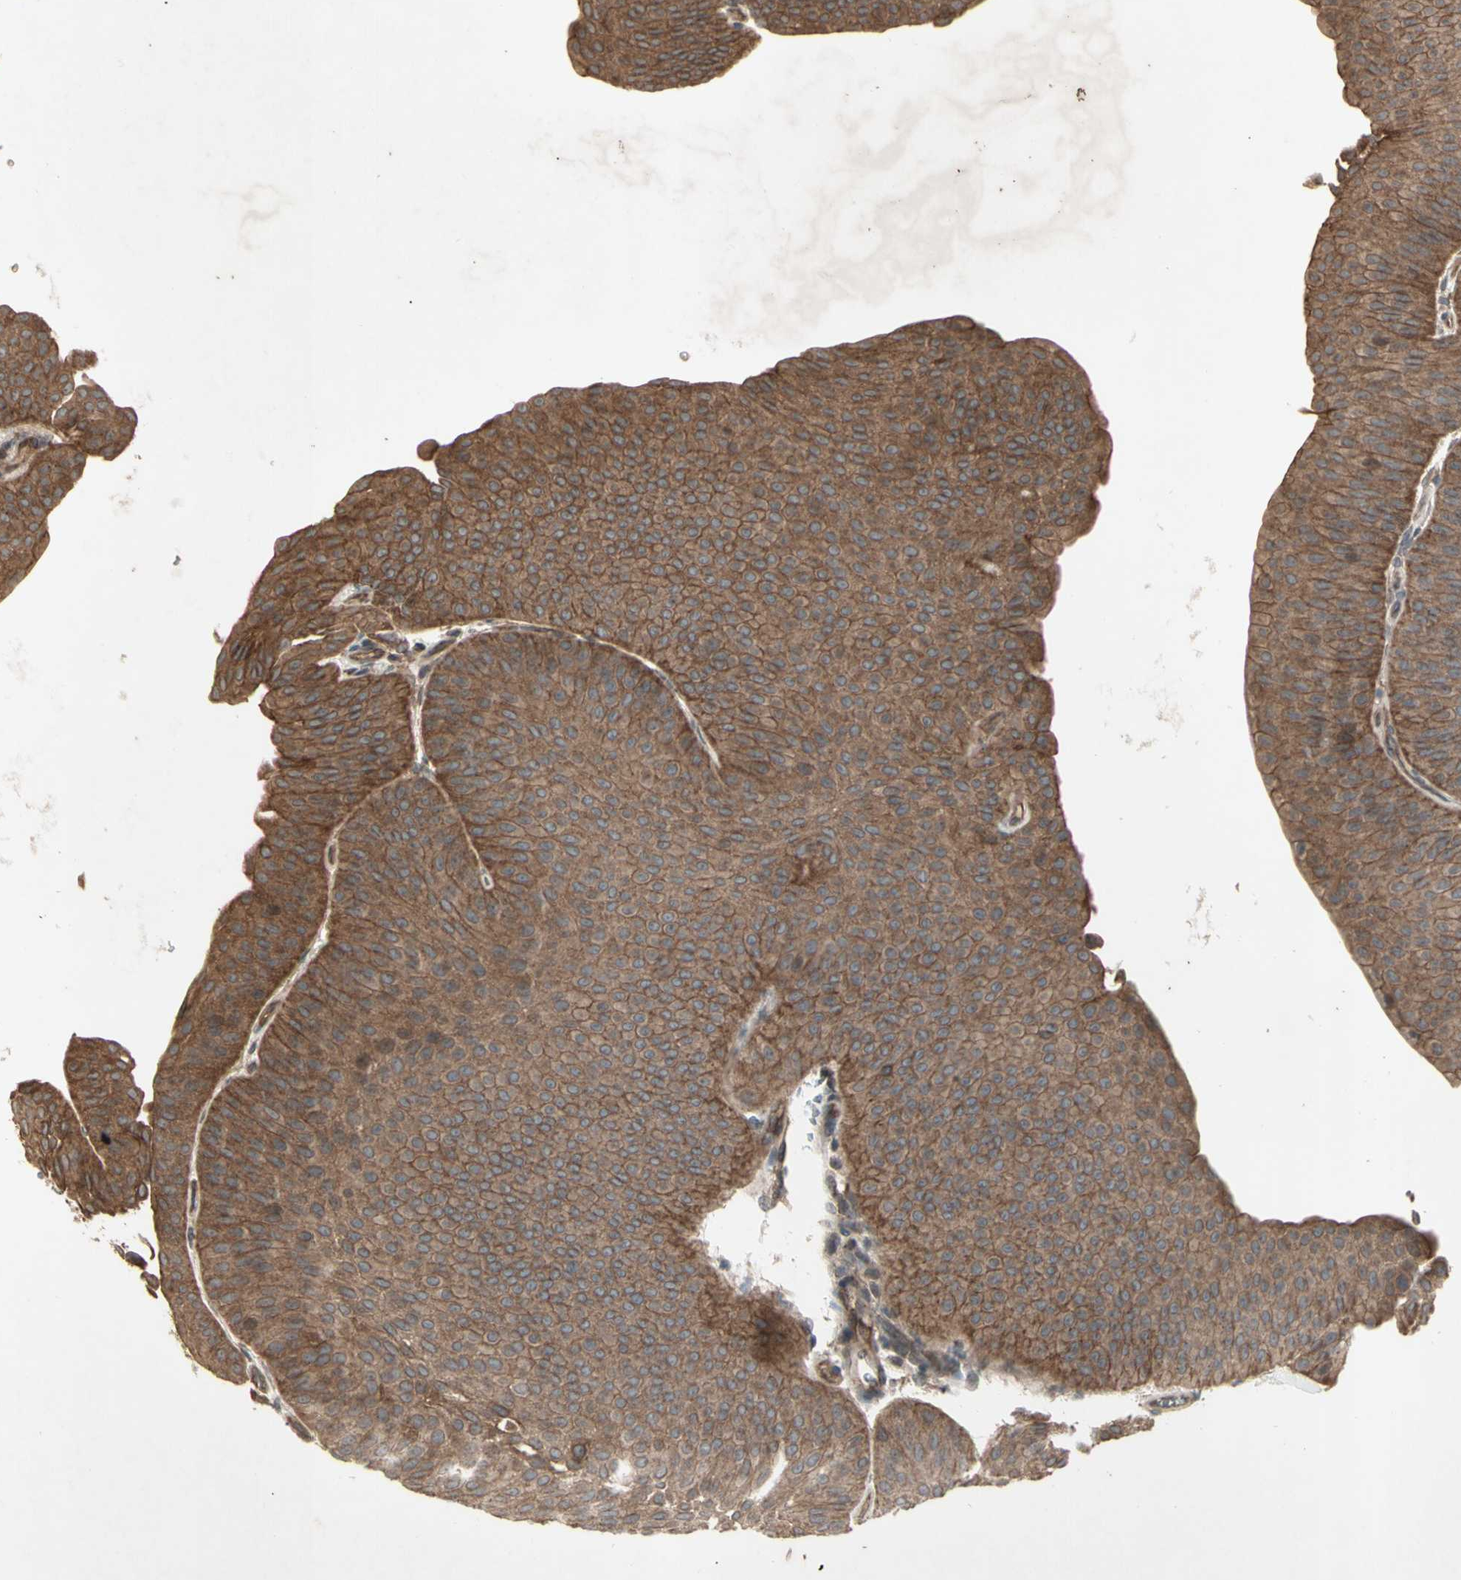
{"staining": {"intensity": "moderate", "quantity": ">75%", "location": "cytoplasmic/membranous"}, "tissue": "urothelial cancer", "cell_type": "Tumor cells", "image_type": "cancer", "snomed": [{"axis": "morphology", "description": "Urothelial carcinoma, Low grade"}, {"axis": "topography", "description": "Urinary bladder"}], "caption": "Tumor cells exhibit moderate cytoplasmic/membranous positivity in approximately >75% of cells in urothelial carcinoma (low-grade).", "gene": "JAG1", "patient": {"sex": "female", "age": 60}}